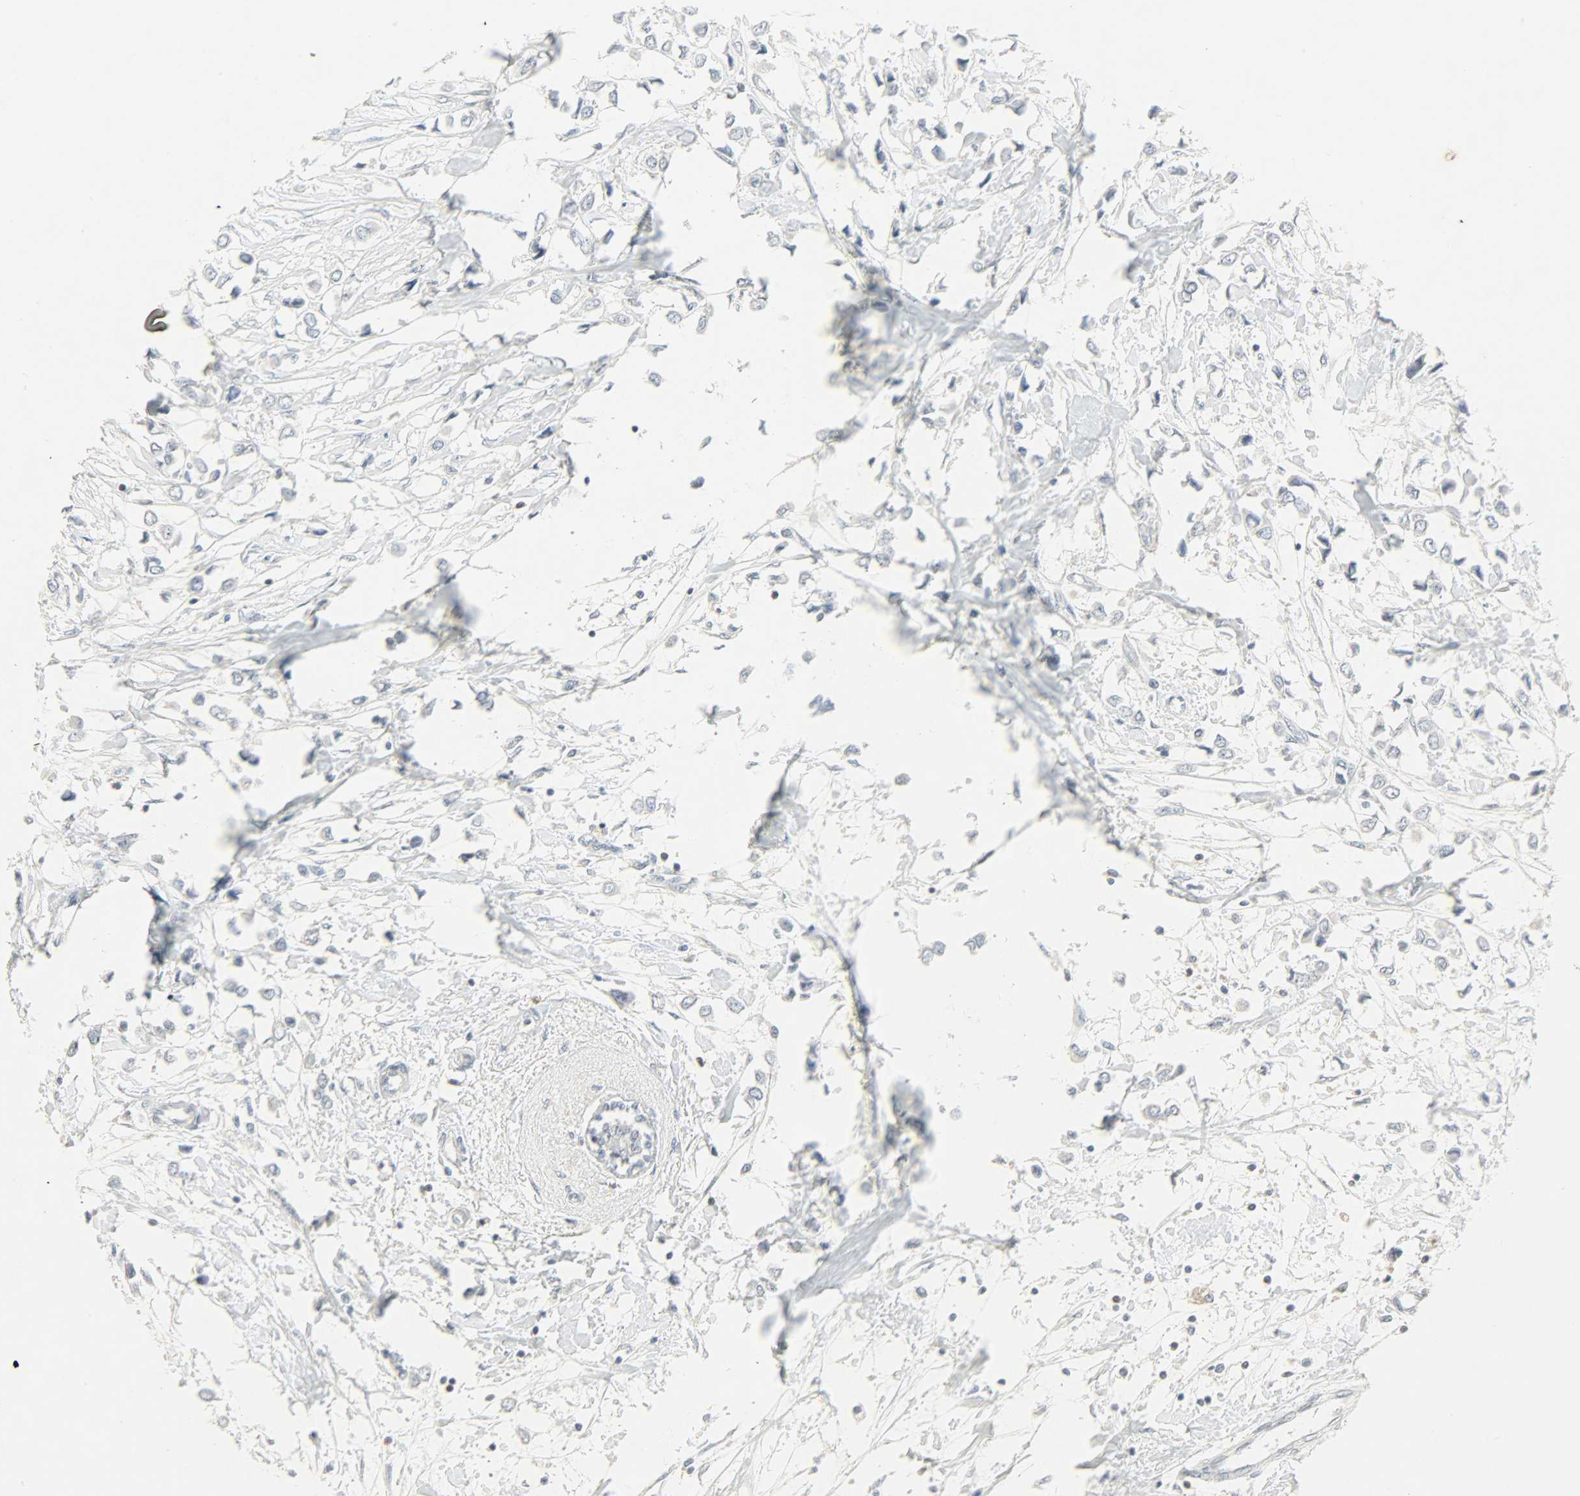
{"staining": {"intensity": "negative", "quantity": "none", "location": "none"}, "tissue": "breast cancer", "cell_type": "Tumor cells", "image_type": "cancer", "snomed": [{"axis": "morphology", "description": "Lobular carcinoma"}, {"axis": "topography", "description": "Breast"}], "caption": "Protein analysis of breast cancer (lobular carcinoma) demonstrates no significant staining in tumor cells.", "gene": "CAMK4", "patient": {"sex": "female", "age": 51}}